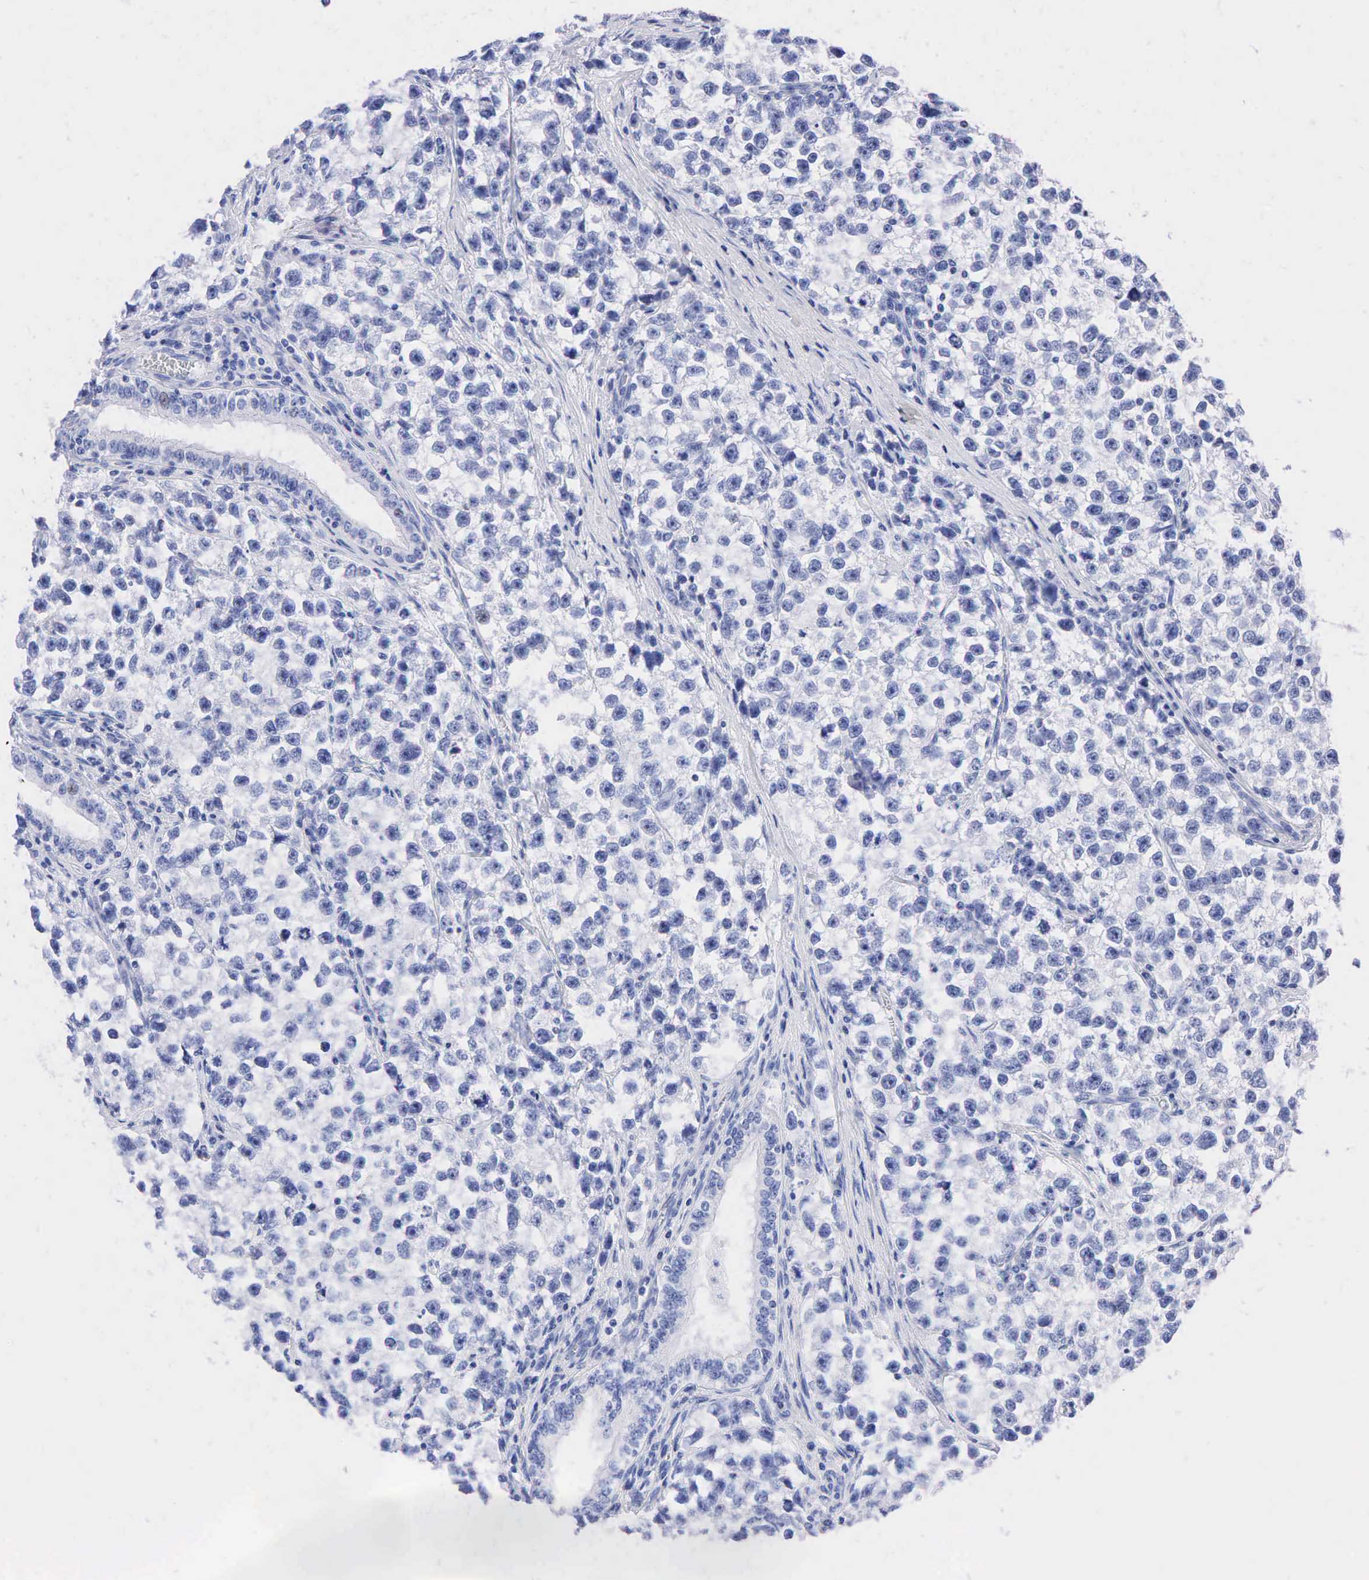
{"staining": {"intensity": "negative", "quantity": "none", "location": "none"}, "tissue": "testis cancer", "cell_type": "Tumor cells", "image_type": "cancer", "snomed": [{"axis": "morphology", "description": "Seminoma, NOS"}, {"axis": "morphology", "description": "Carcinoma, Embryonal, NOS"}, {"axis": "topography", "description": "Testis"}], "caption": "Tumor cells show no significant expression in embryonal carcinoma (testis).", "gene": "PTH", "patient": {"sex": "male", "age": 30}}